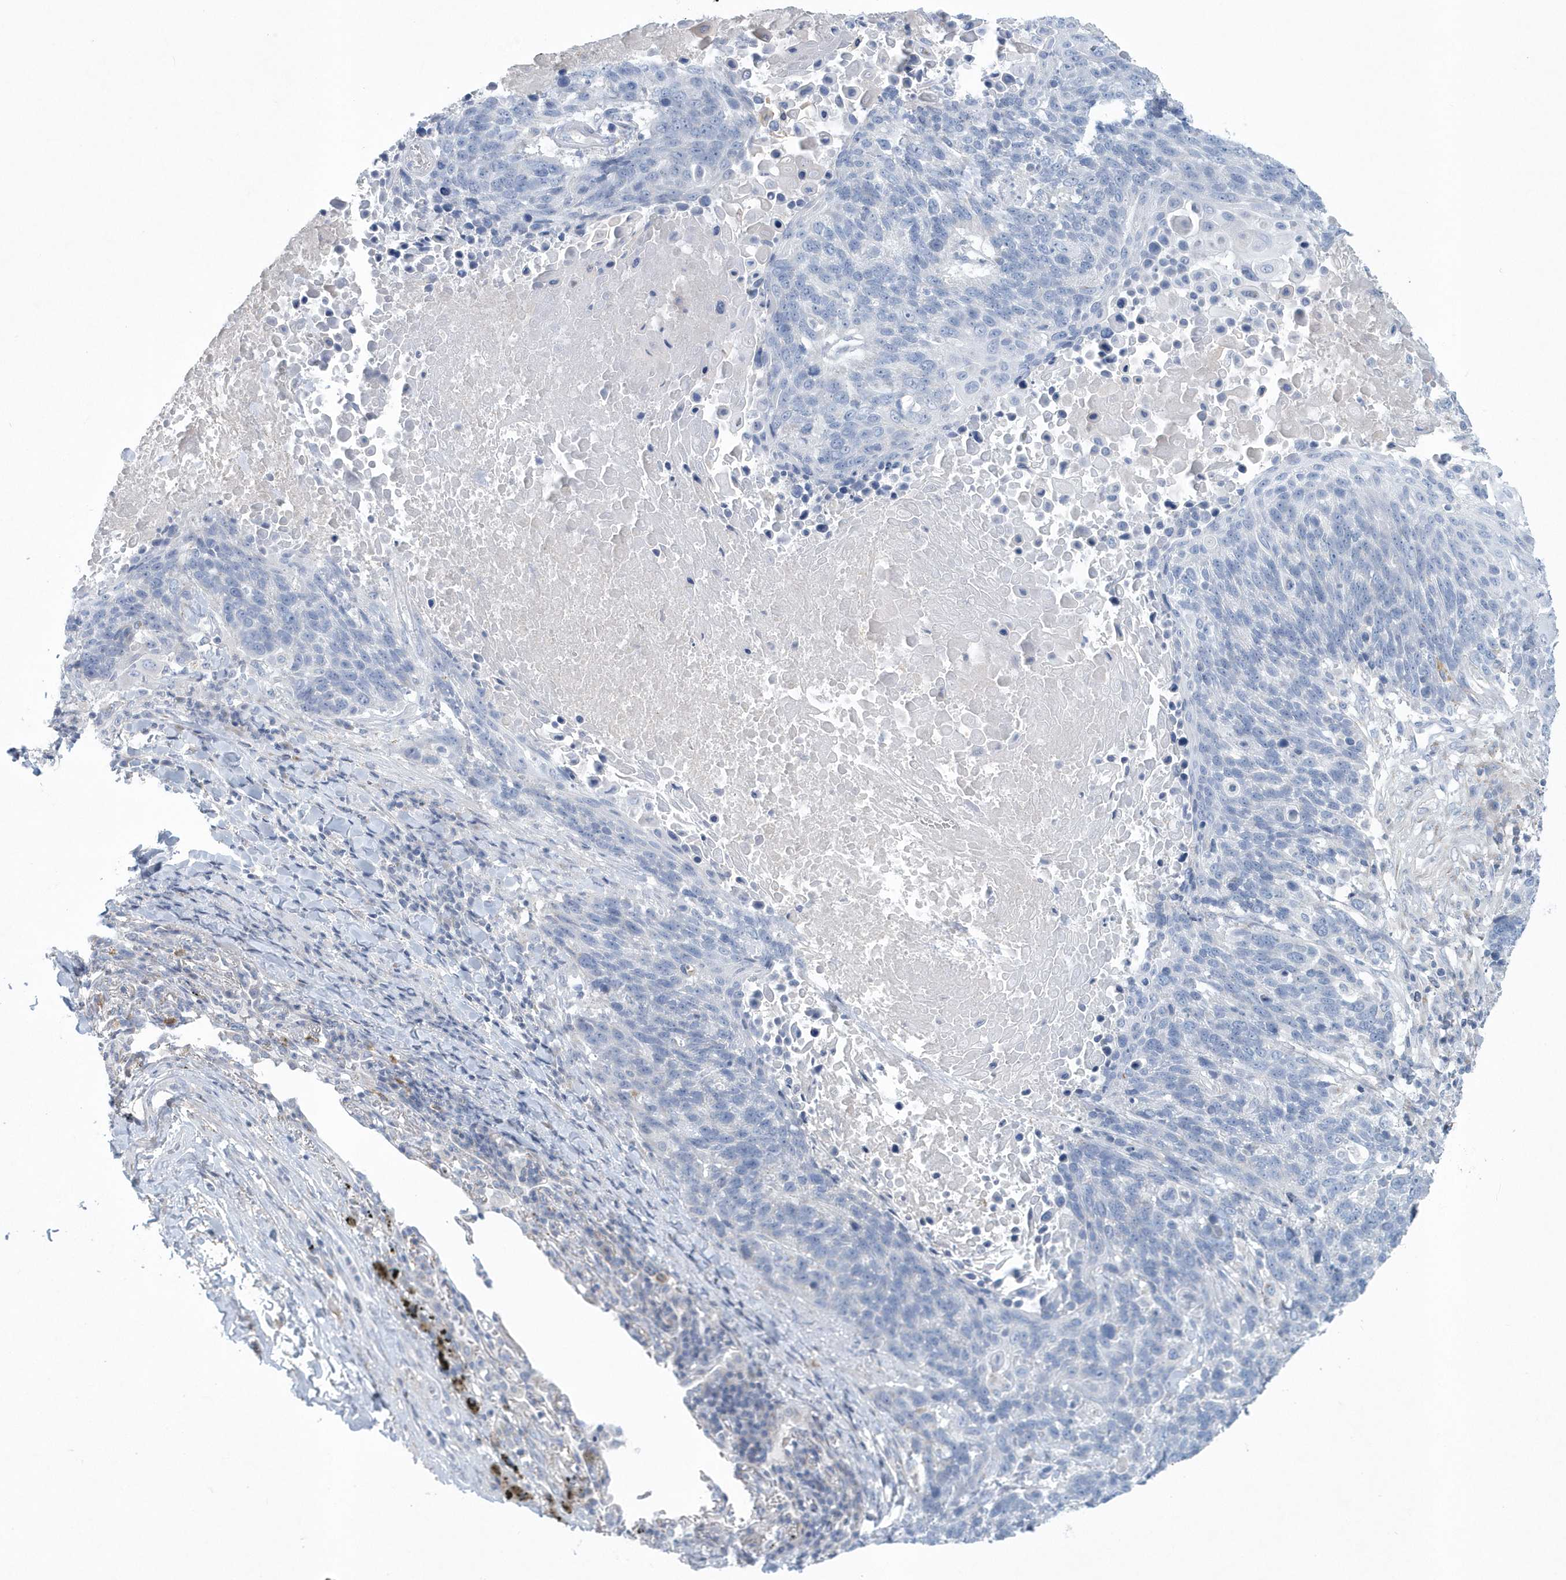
{"staining": {"intensity": "negative", "quantity": "none", "location": "none"}, "tissue": "lung cancer", "cell_type": "Tumor cells", "image_type": "cancer", "snomed": [{"axis": "morphology", "description": "Squamous cell carcinoma, NOS"}, {"axis": "topography", "description": "Lung"}], "caption": "Tumor cells show no significant staining in lung cancer.", "gene": "SPATA18", "patient": {"sex": "male", "age": 66}}